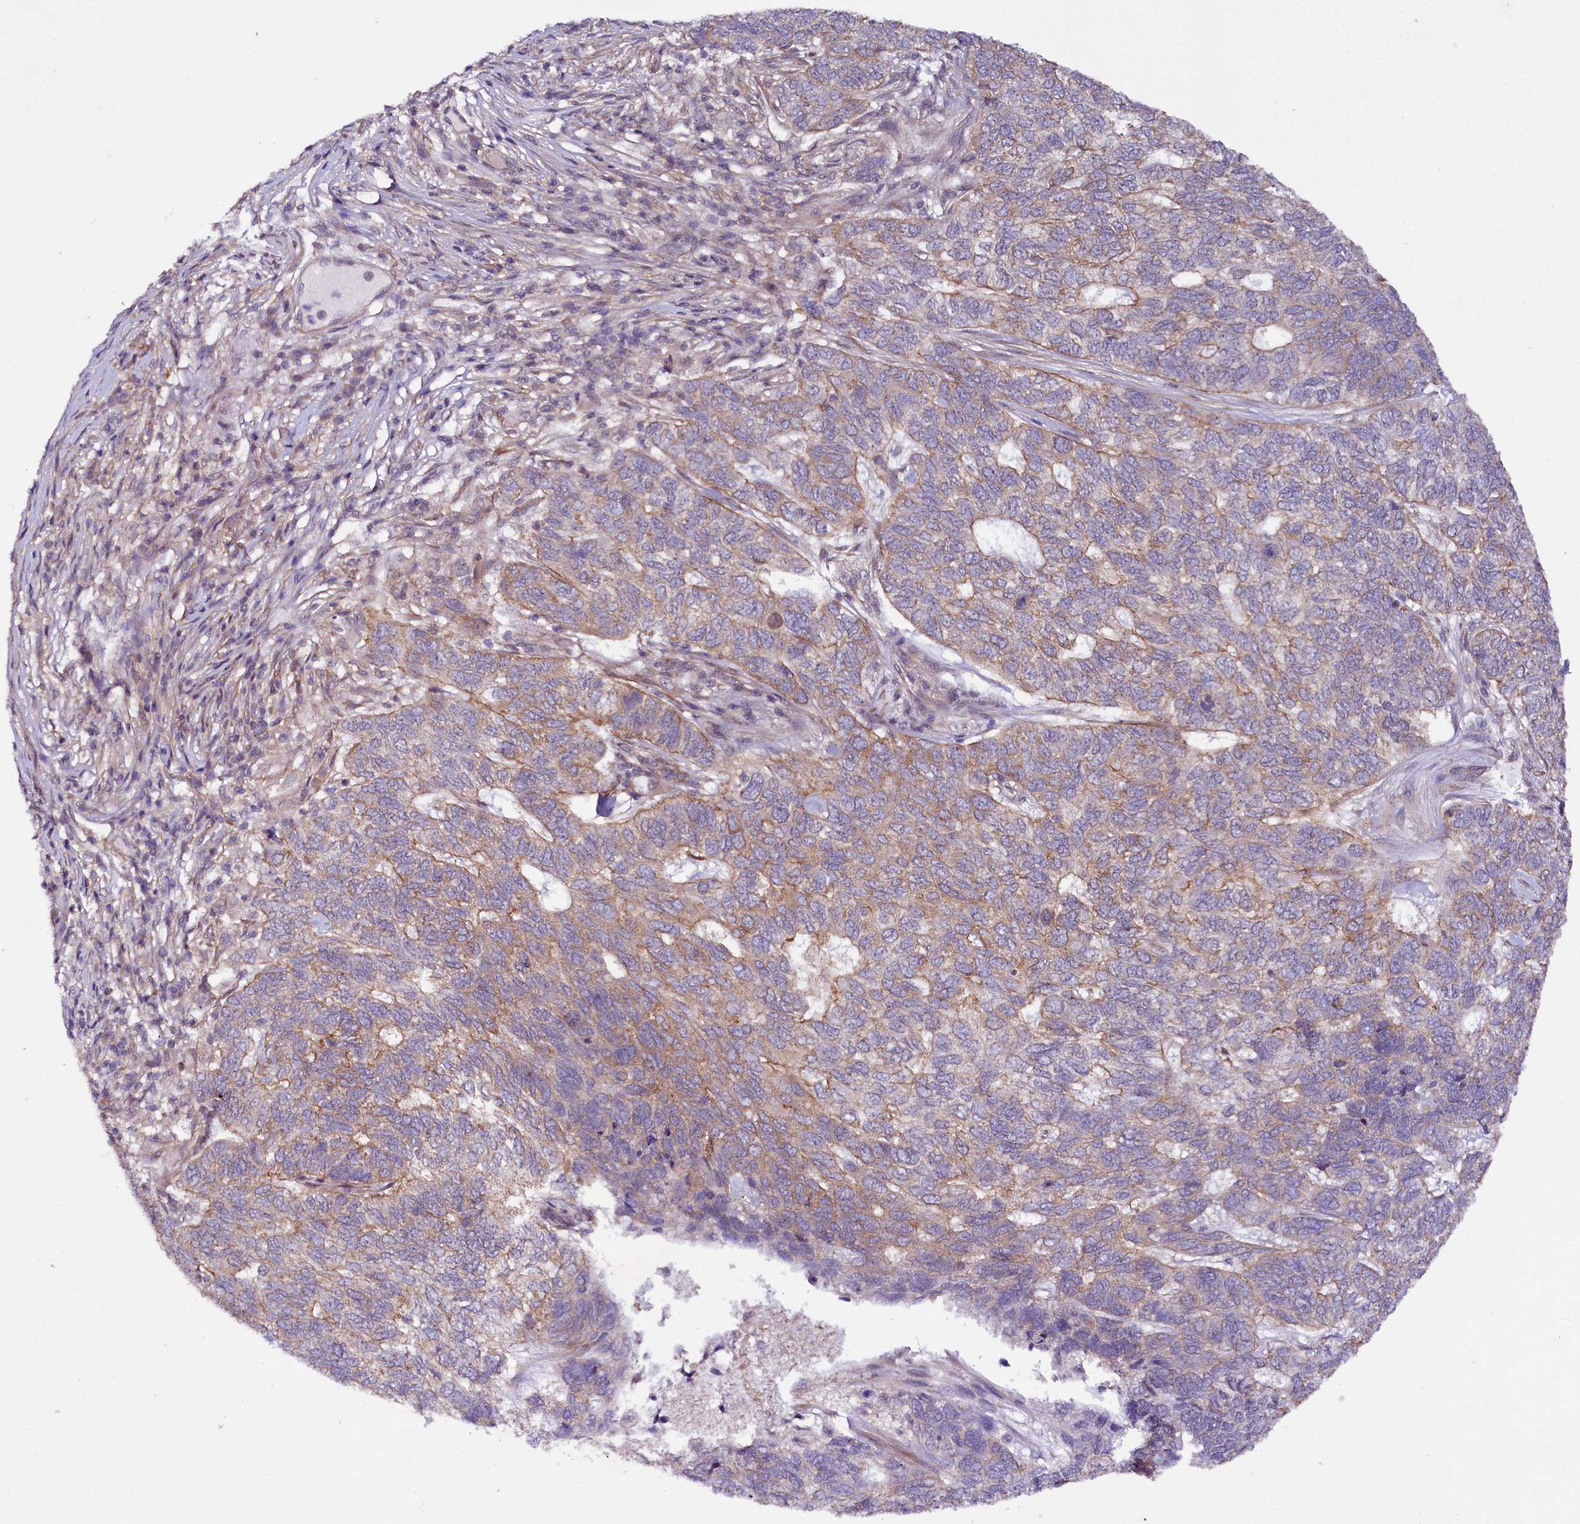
{"staining": {"intensity": "weak", "quantity": ">75%", "location": "cytoplasmic/membranous"}, "tissue": "skin cancer", "cell_type": "Tumor cells", "image_type": "cancer", "snomed": [{"axis": "morphology", "description": "Basal cell carcinoma"}, {"axis": "topography", "description": "Skin"}], "caption": "Skin cancer (basal cell carcinoma) tissue demonstrates weak cytoplasmic/membranous expression in about >75% of tumor cells The staining was performed using DAB to visualize the protein expression in brown, while the nuclei were stained in blue with hematoxylin (Magnification: 20x).", "gene": "PHLDB1", "patient": {"sex": "female", "age": 65}}